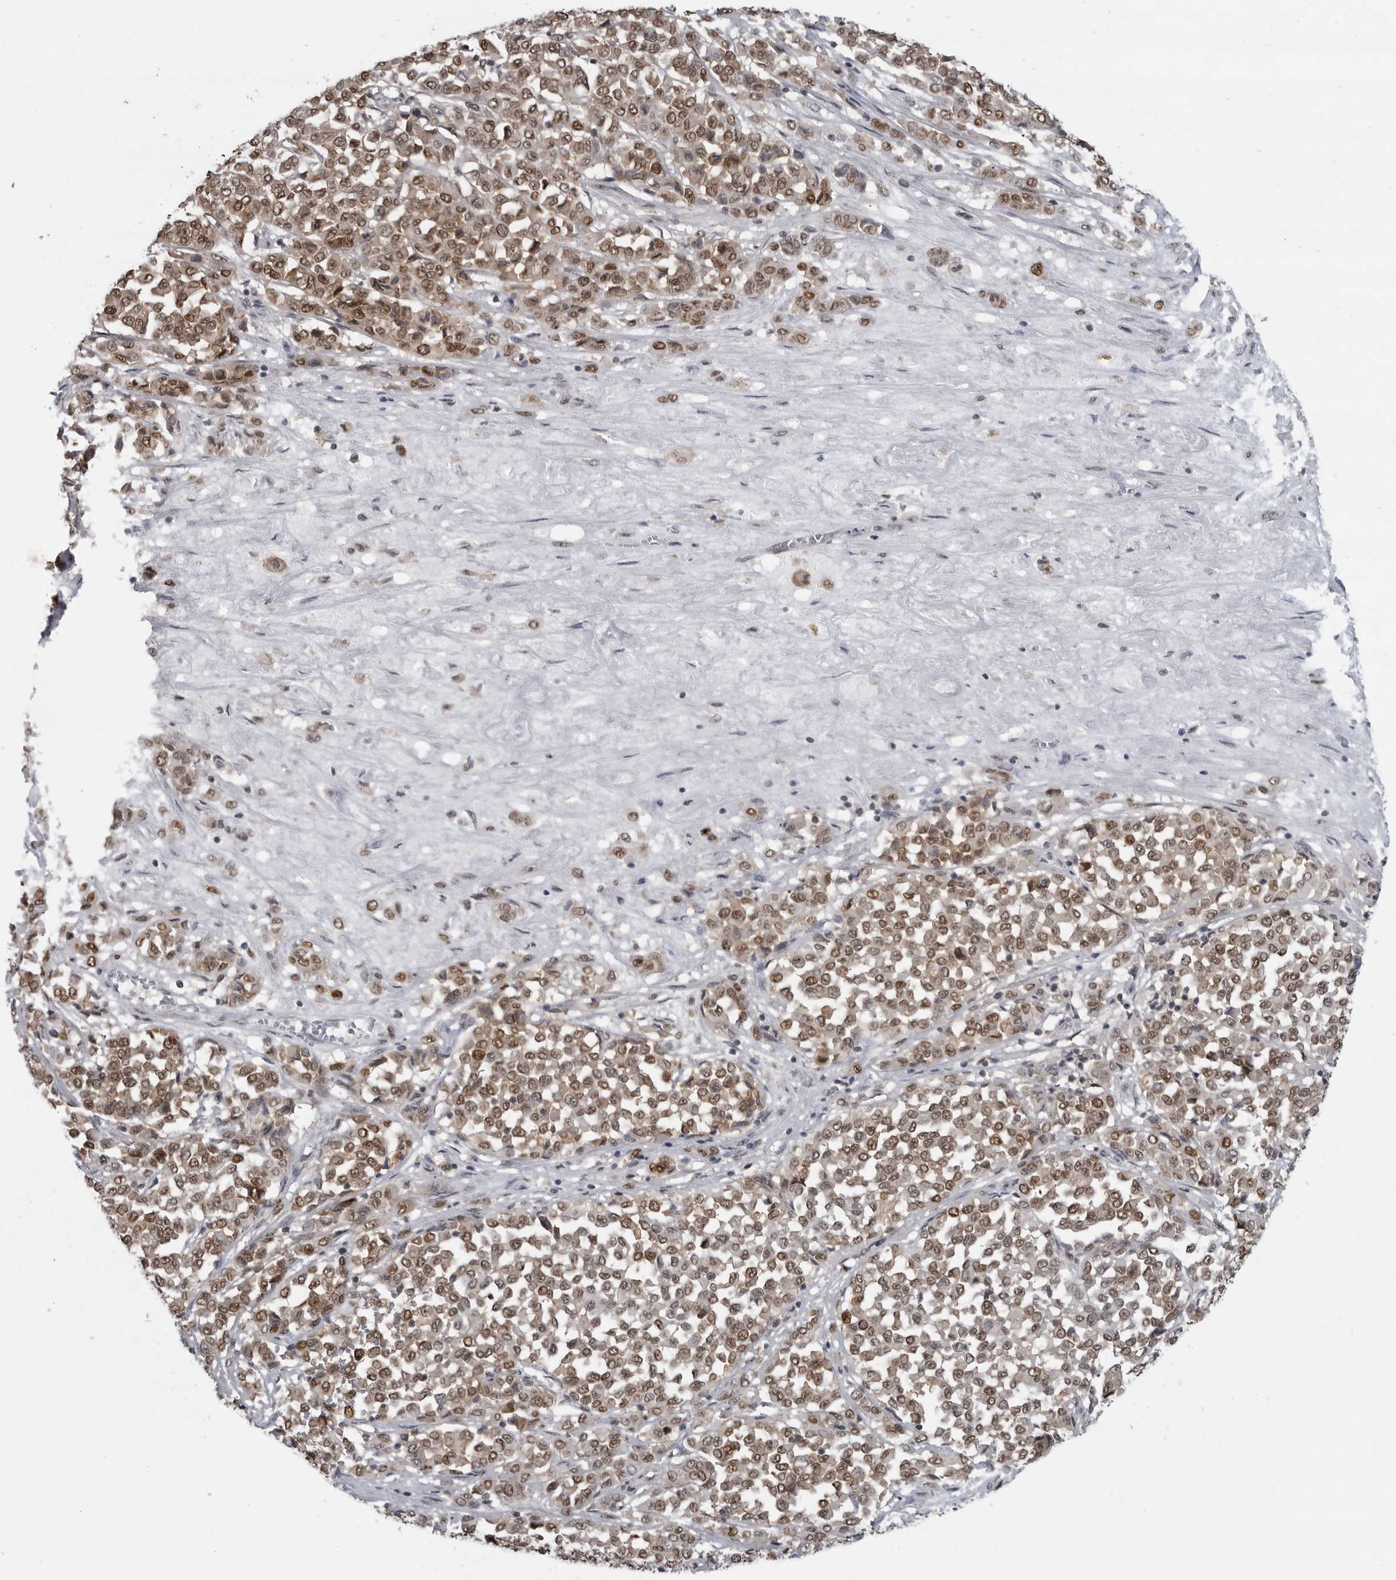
{"staining": {"intensity": "moderate", "quantity": ">75%", "location": "nuclear"}, "tissue": "melanoma", "cell_type": "Tumor cells", "image_type": "cancer", "snomed": [{"axis": "morphology", "description": "Malignant melanoma, Metastatic site"}, {"axis": "topography", "description": "Pancreas"}], "caption": "Malignant melanoma (metastatic site) stained with DAB (3,3'-diaminobenzidine) IHC shows medium levels of moderate nuclear staining in approximately >75% of tumor cells.", "gene": "C8orf58", "patient": {"sex": "female", "age": 30}}